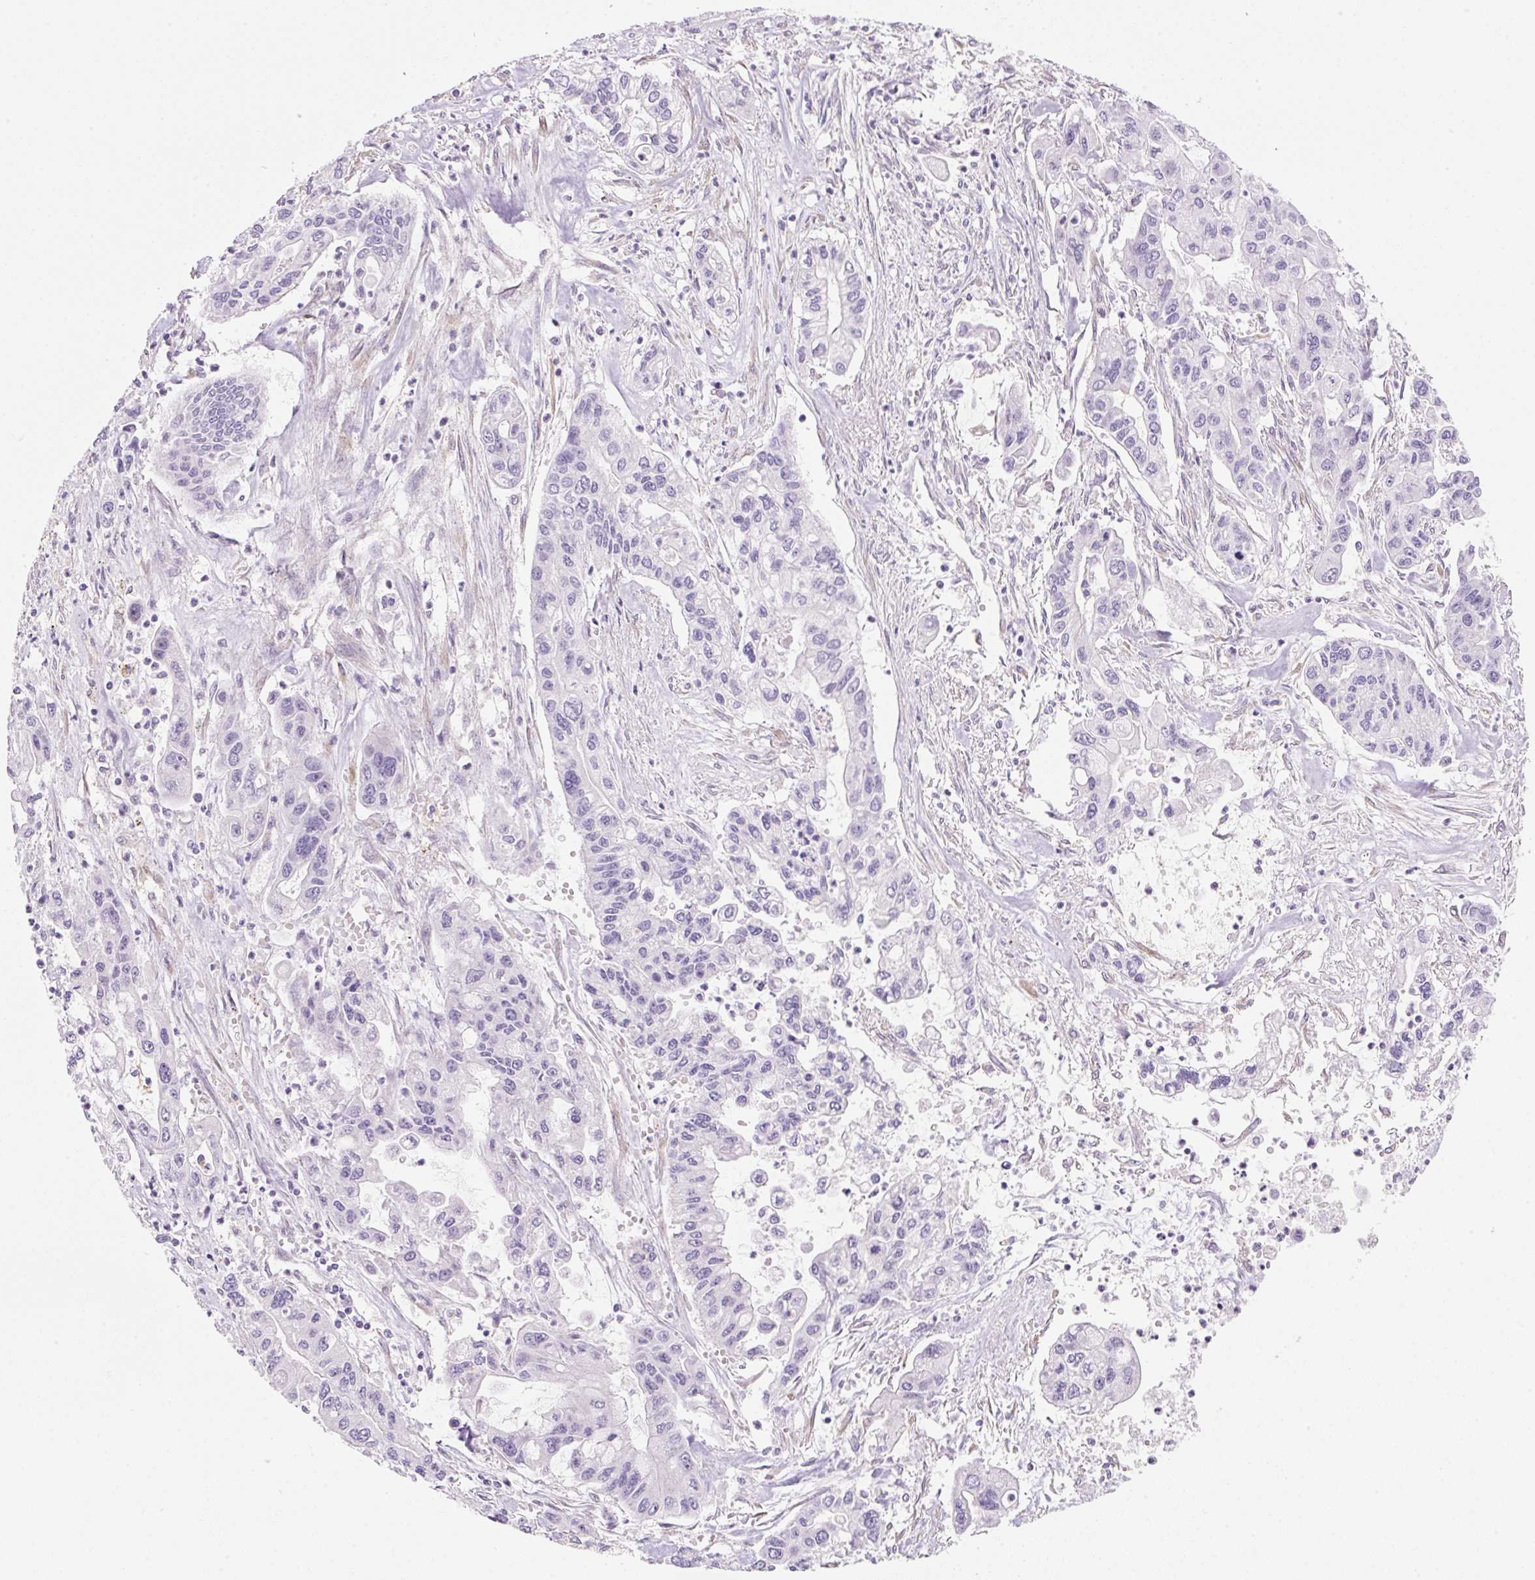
{"staining": {"intensity": "negative", "quantity": "none", "location": "none"}, "tissue": "pancreatic cancer", "cell_type": "Tumor cells", "image_type": "cancer", "snomed": [{"axis": "morphology", "description": "Adenocarcinoma, NOS"}, {"axis": "topography", "description": "Pancreas"}], "caption": "Immunohistochemistry of pancreatic cancer displays no expression in tumor cells. (Stains: DAB (3,3'-diaminobenzidine) immunohistochemistry (IHC) with hematoxylin counter stain, Microscopy: brightfield microscopy at high magnification).", "gene": "FABP5", "patient": {"sex": "male", "age": 62}}